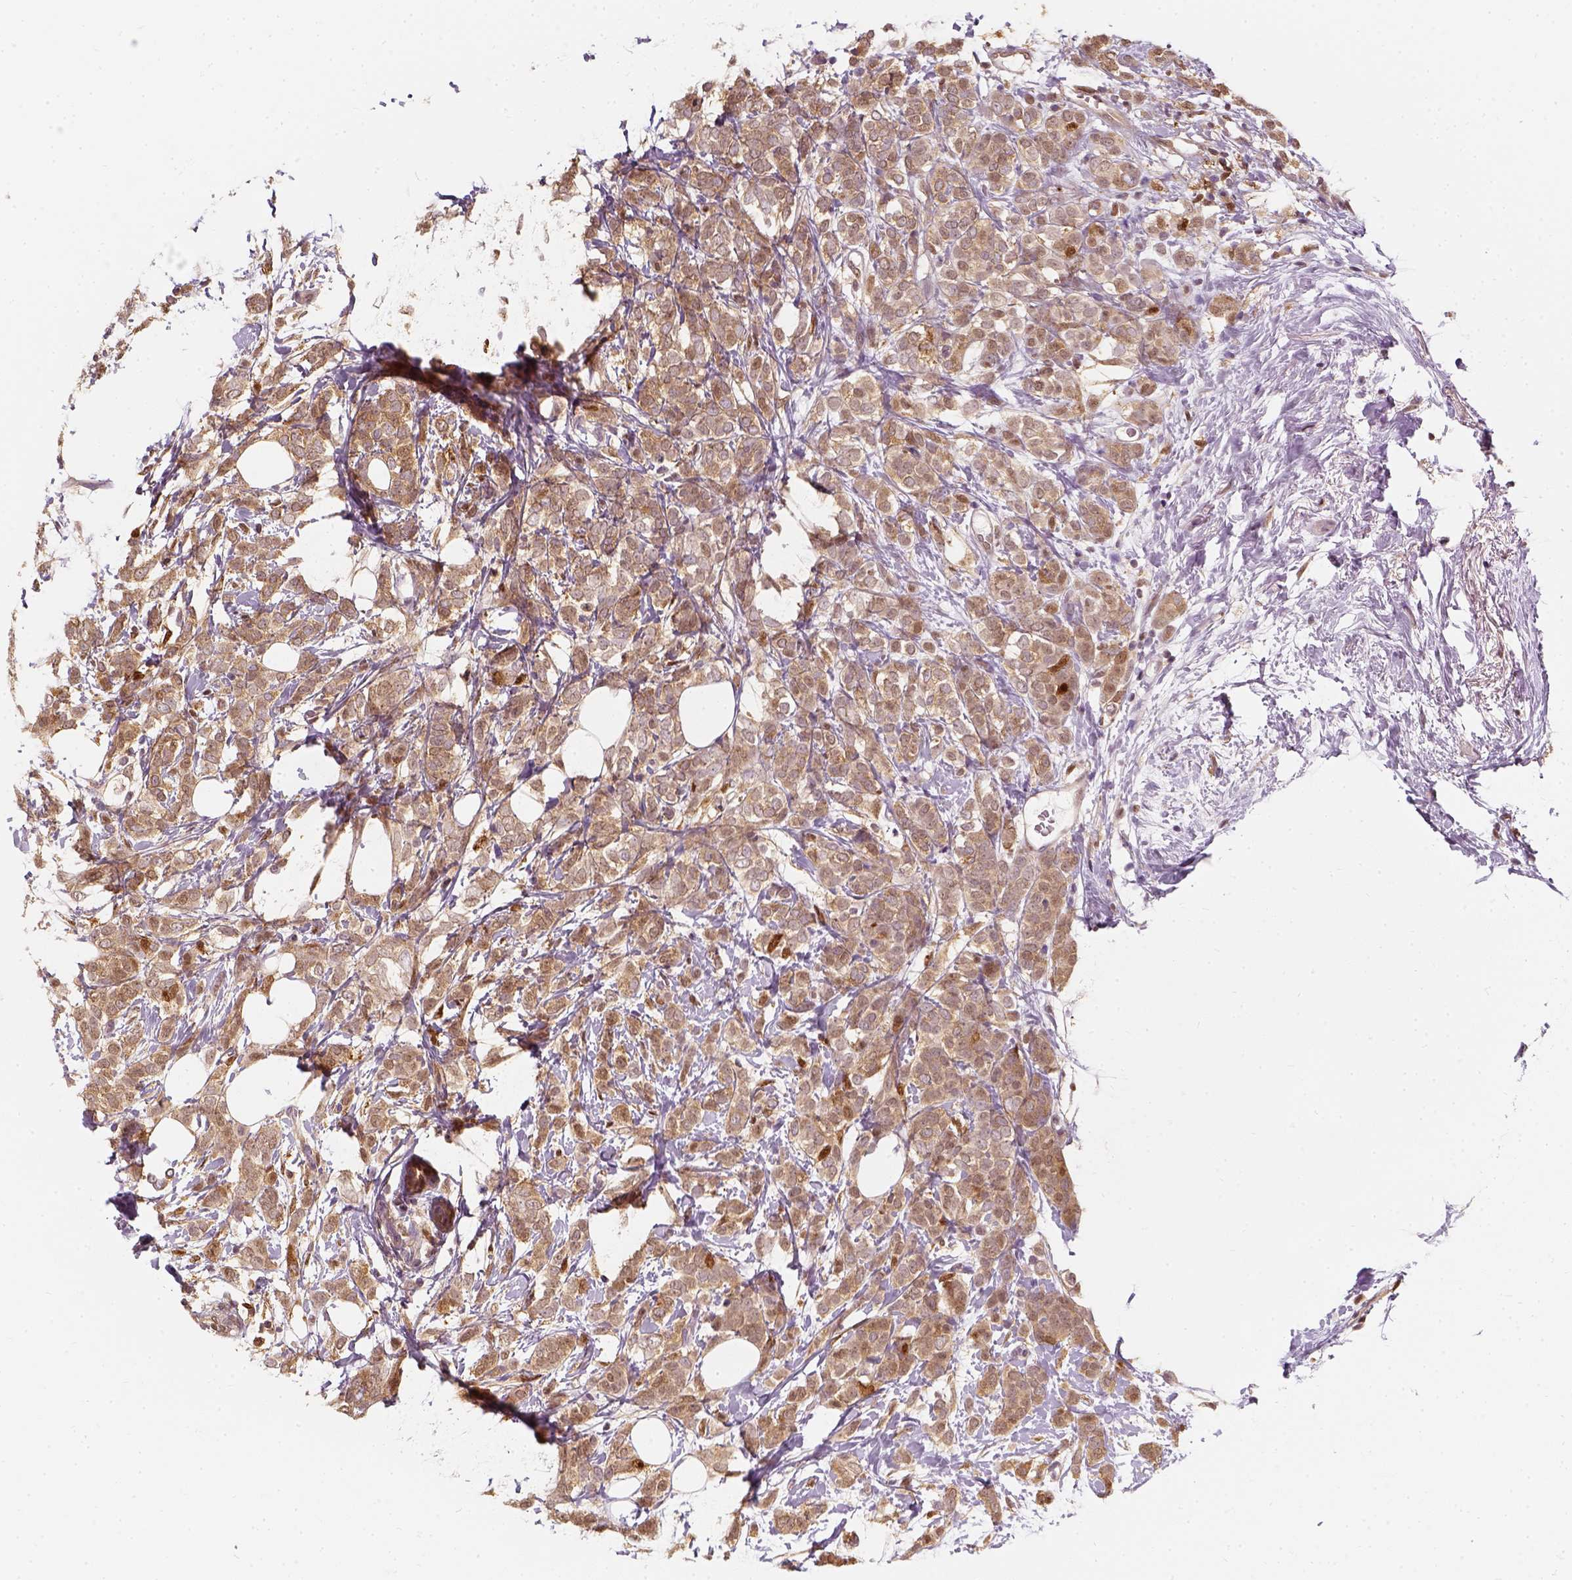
{"staining": {"intensity": "strong", "quantity": "<25%", "location": "nuclear"}, "tissue": "breast cancer", "cell_type": "Tumor cells", "image_type": "cancer", "snomed": [{"axis": "morphology", "description": "Lobular carcinoma"}, {"axis": "topography", "description": "Breast"}], "caption": "Protein staining by immunohistochemistry exhibits strong nuclear staining in approximately <25% of tumor cells in lobular carcinoma (breast).", "gene": "SQSTM1", "patient": {"sex": "female", "age": 49}}